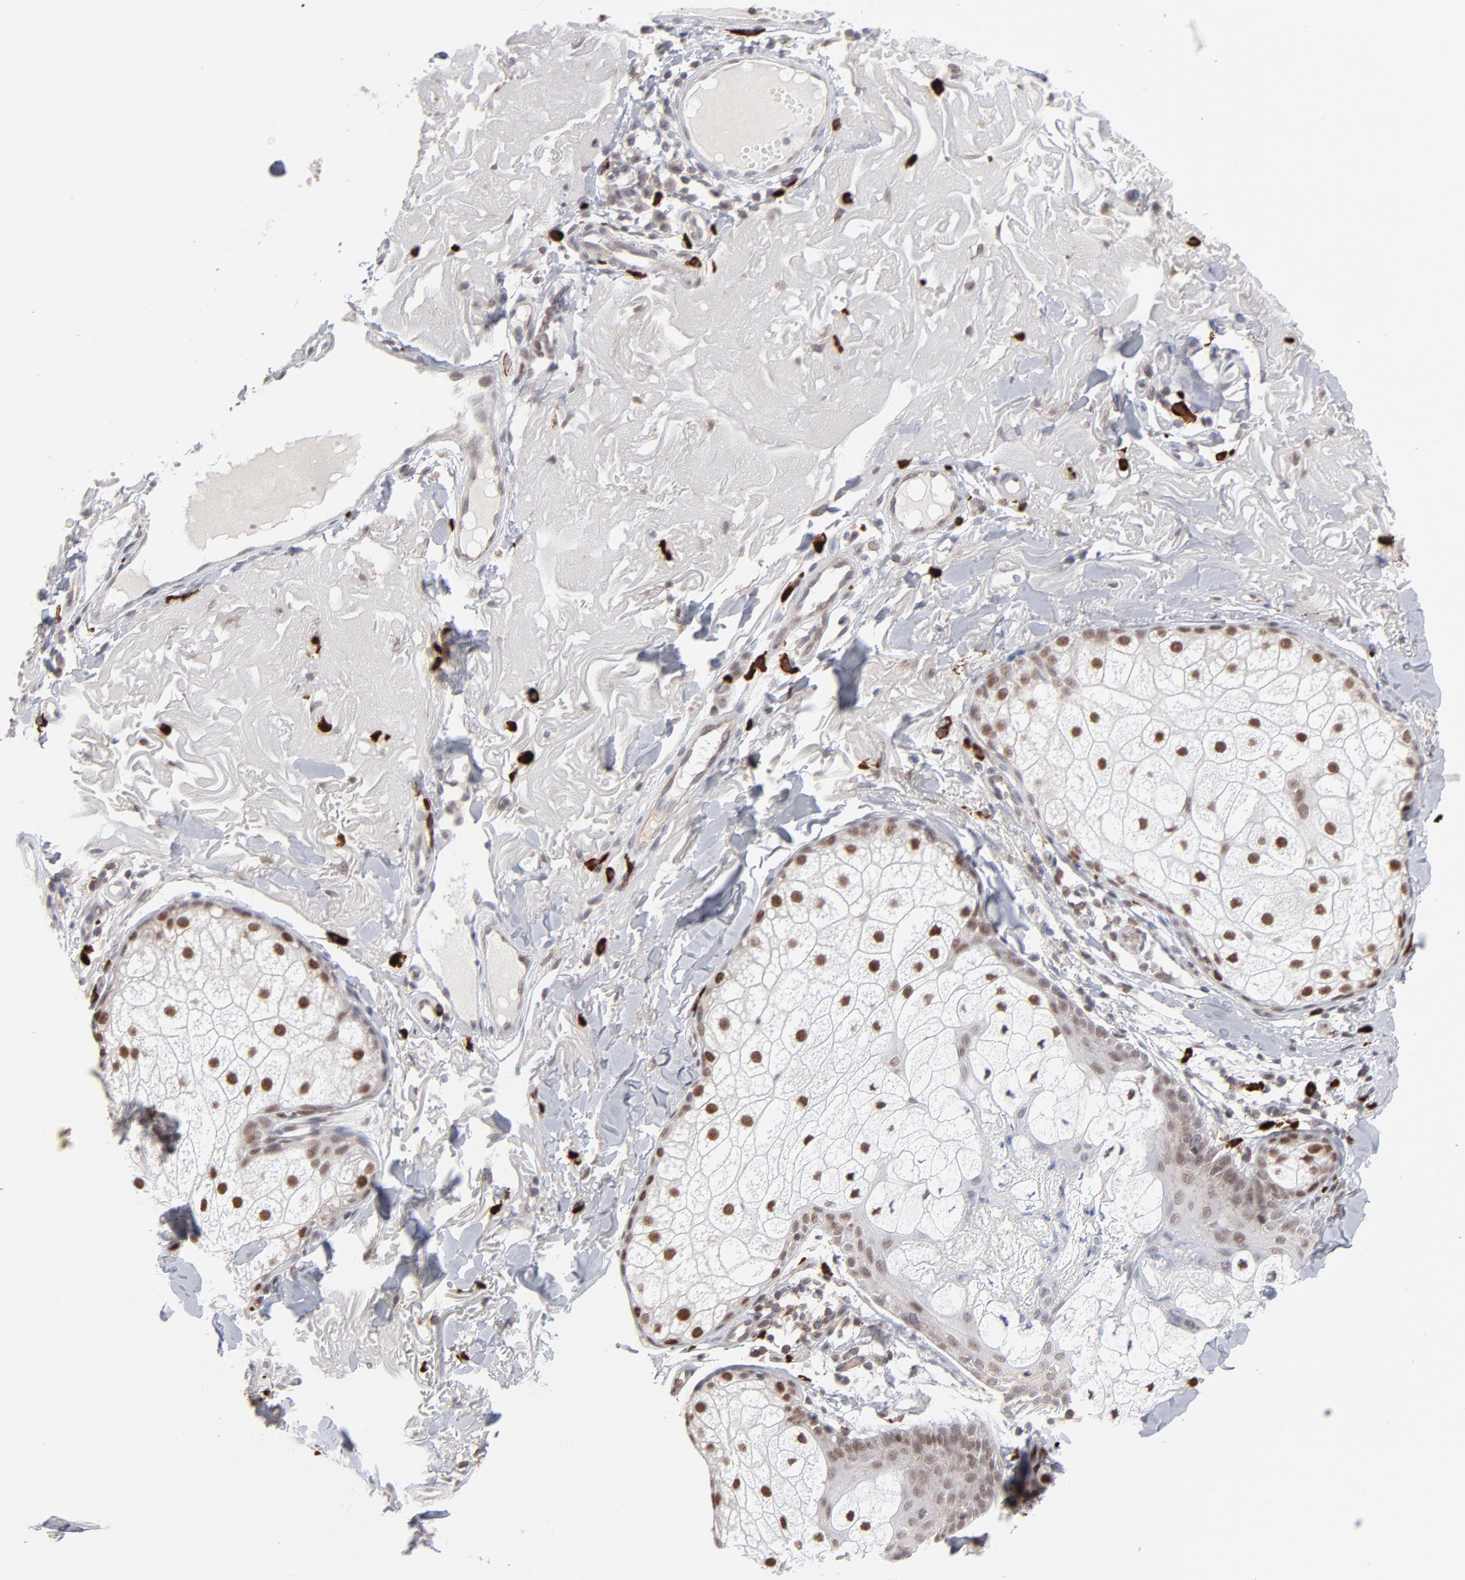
{"staining": {"intensity": "weak", "quantity": ">75%", "location": "cytoplasmic/membranous,nuclear"}, "tissue": "skin cancer", "cell_type": "Tumor cells", "image_type": "cancer", "snomed": [{"axis": "morphology", "description": "Basal cell carcinoma"}, {"axis": "topography", "description": "Skin"}], "caption": "Basal cell carcinoma (skin) stained with immunohistochemistry (IHC) shows weak cytoplasmic/membranous and nuclear staining in approximately >75% of tumor cells. The protein is stained brown, and the nuclei are stained in blue (DAB (3,3'-diaminobenzidine) IHC with brightfield microscopy, high magnification).", "gene": "NBN", "patient": {"sex": "male", "age": 74}}